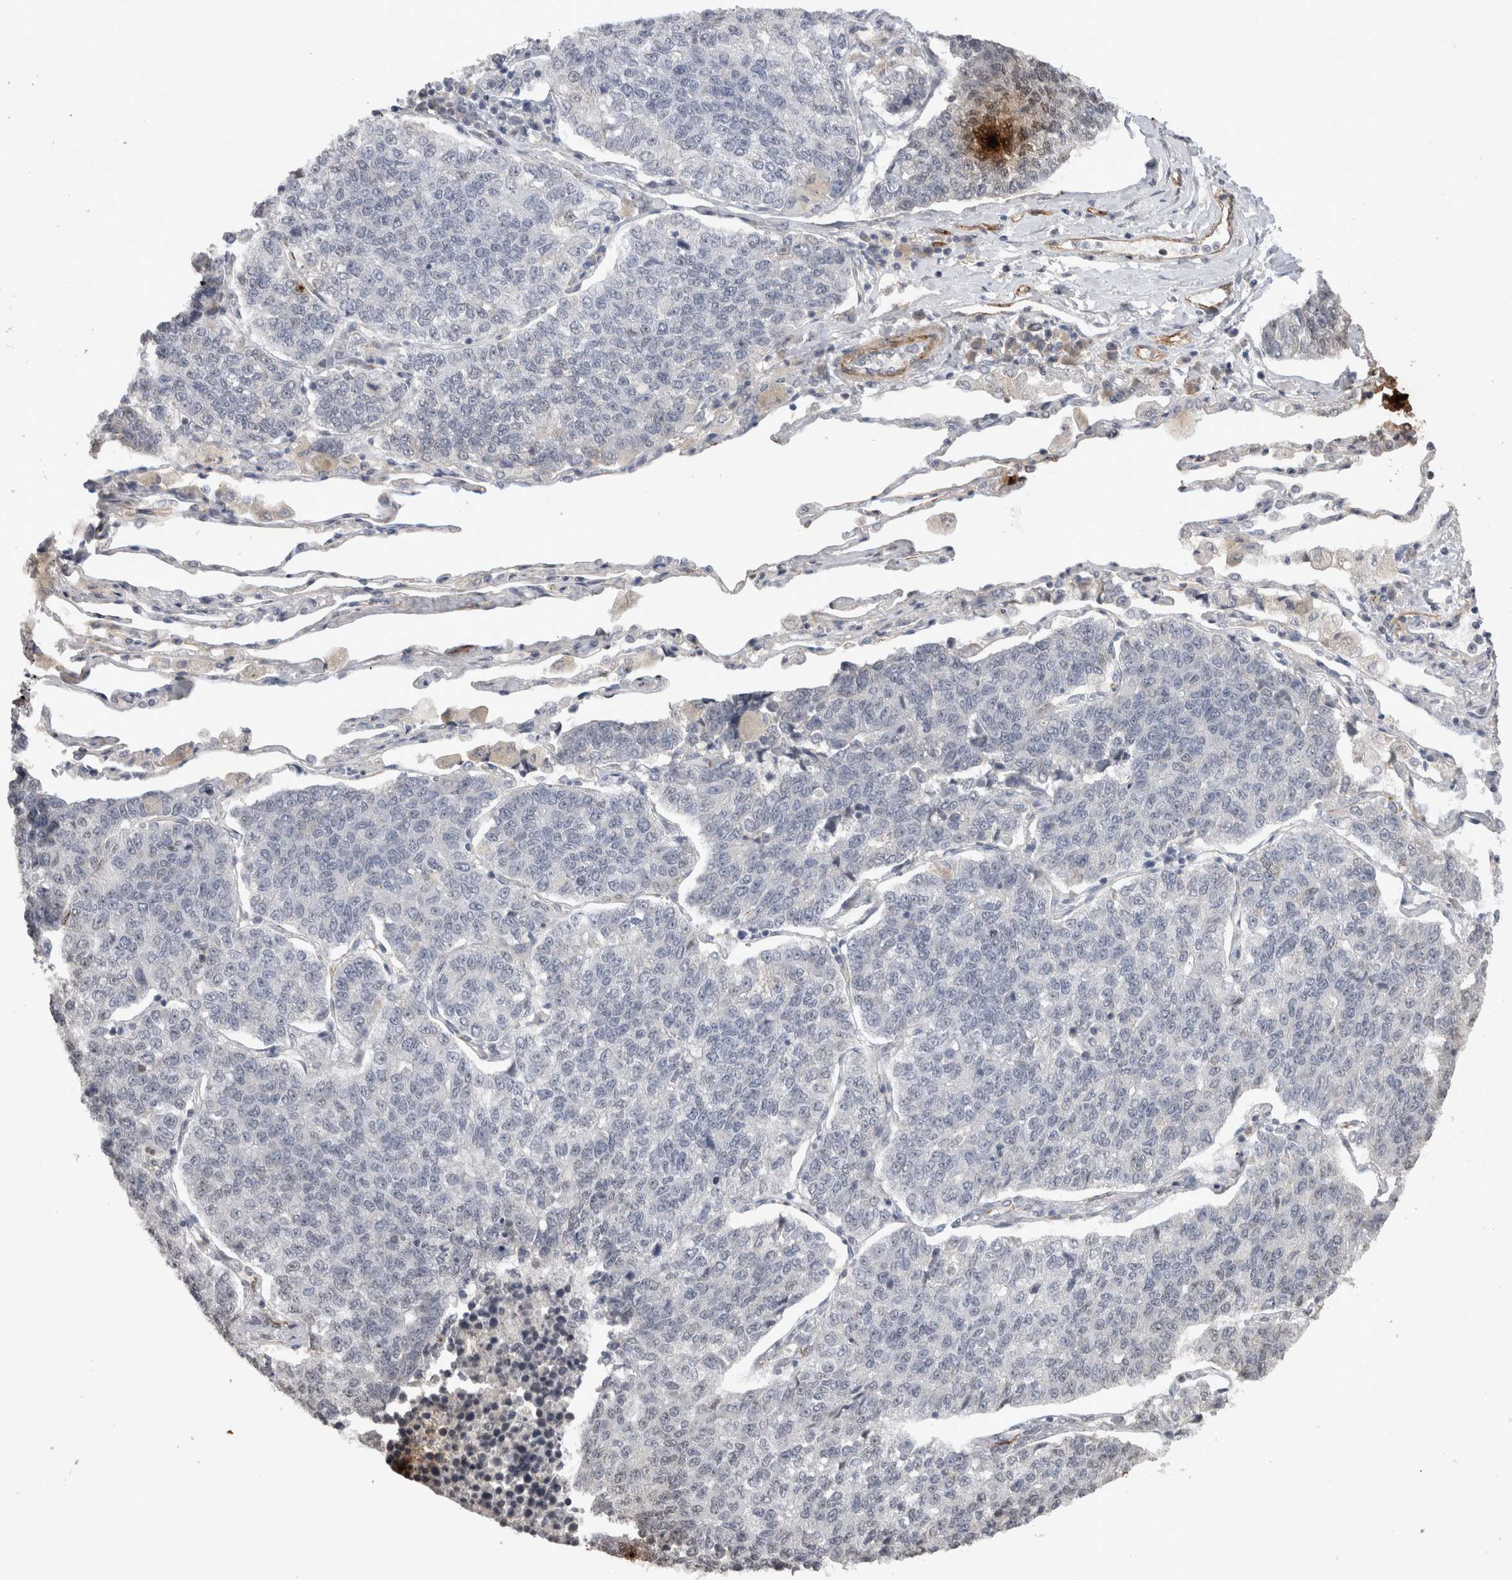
{"staining": {"intensity": "negative", "quantity": "none", "location": "none"}, "tissue": "lung cancer", "cell_type": "Tumor cells", "image_type": "cancer", "snomed": [{"axis": "morphology", "description": "Adenocarcinoma, NOS"}, {"axis": "topography", "description": "Lung"}], "caption": "DAB immunohistochemical staining of human lung cancer (adenocarcinoma) reveals no significant expression in tumor cells.", "gene": "CDH13", "patient": {"sex": "male", "age": 49}}